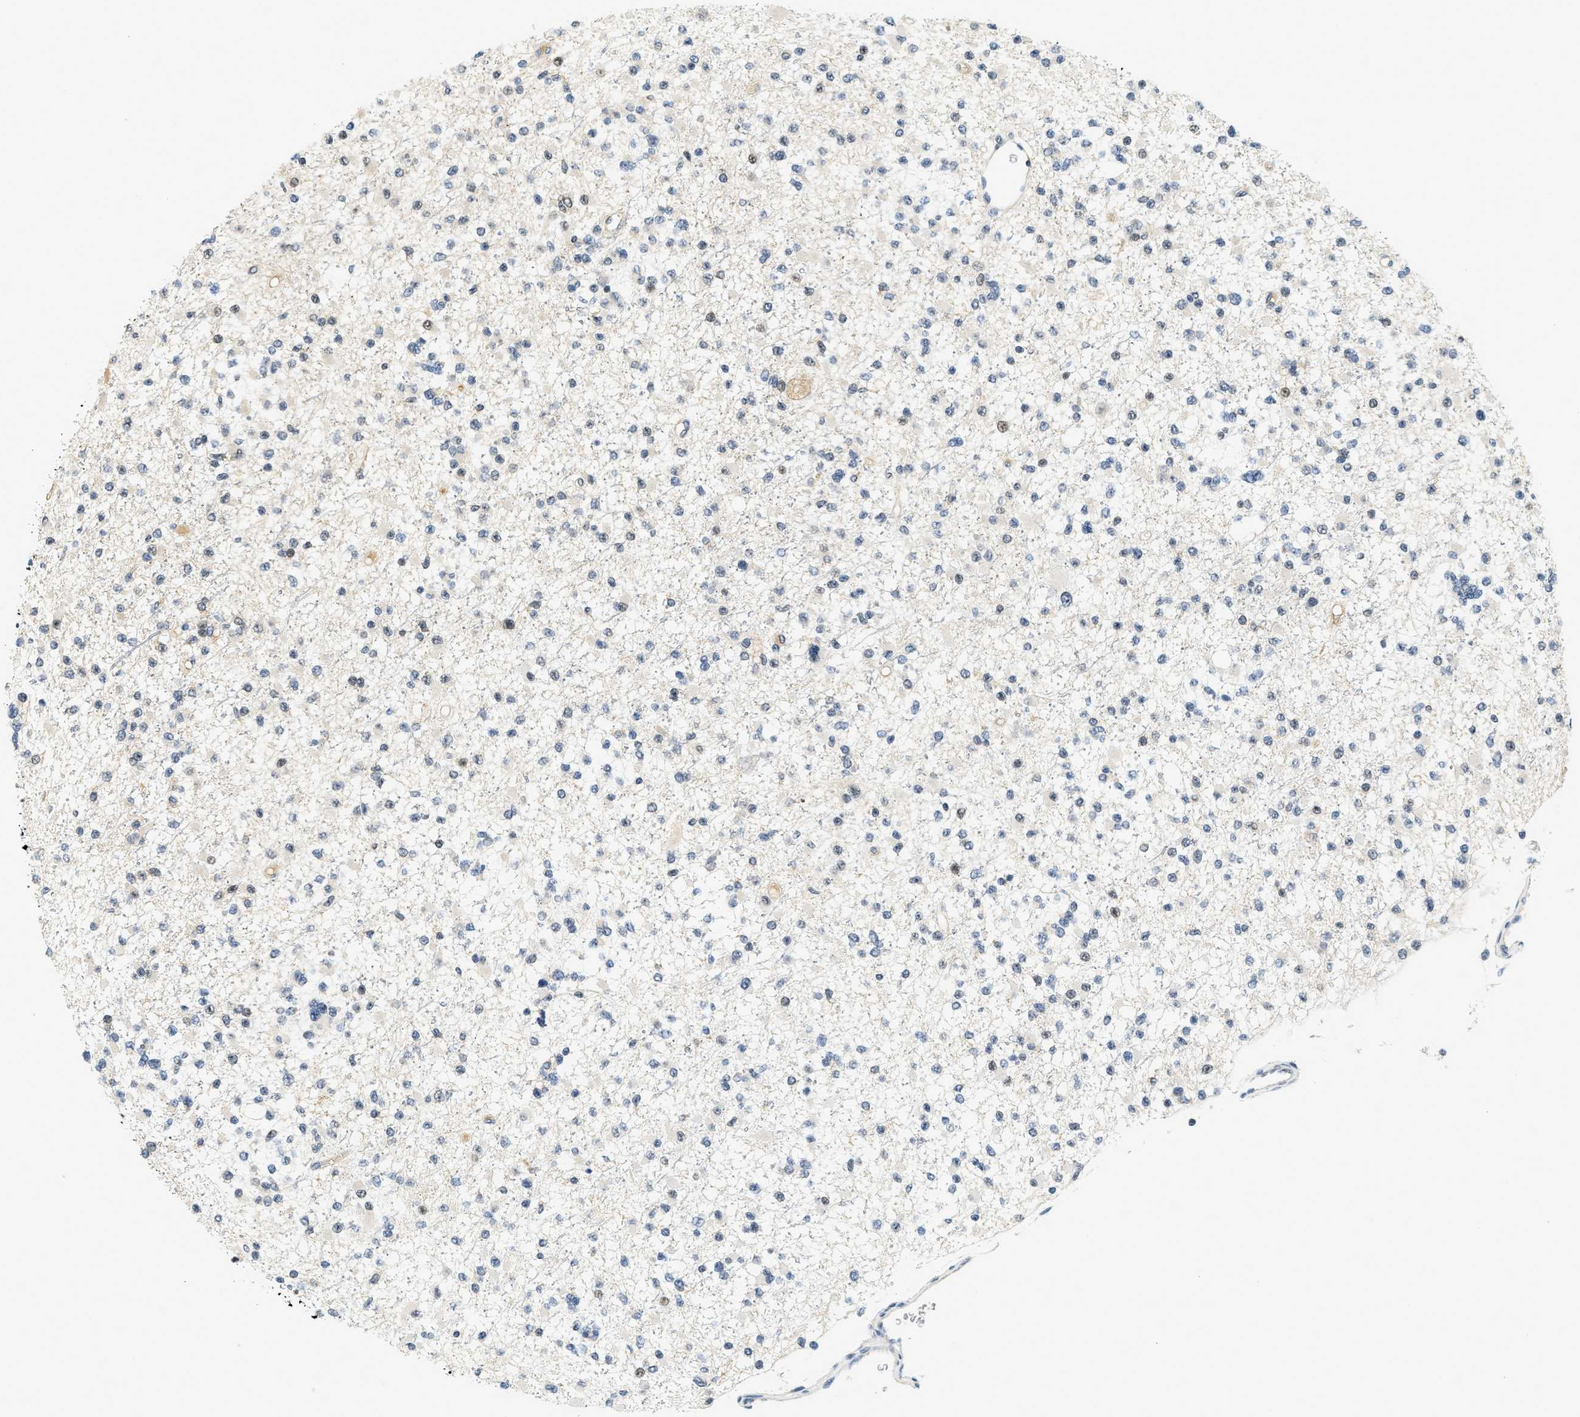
{"staining": {"intensity": "weak", "quantity": "<25%", "location": "nuclear"}, "tissue": "glioma", "cell_type": "Tumor cells", "image_type": "cancer", "snomed": [{"axis": "morphology", "description": "Glioma, malignant, Low grade"}, {"axis": "topography", "description": "Brain"}], "caption": "There is no significant positivity in tumor cells of malignant glioma (low-grade).", "gene": "KMT2A", "patient": {"sex": "female", "age": 22}}